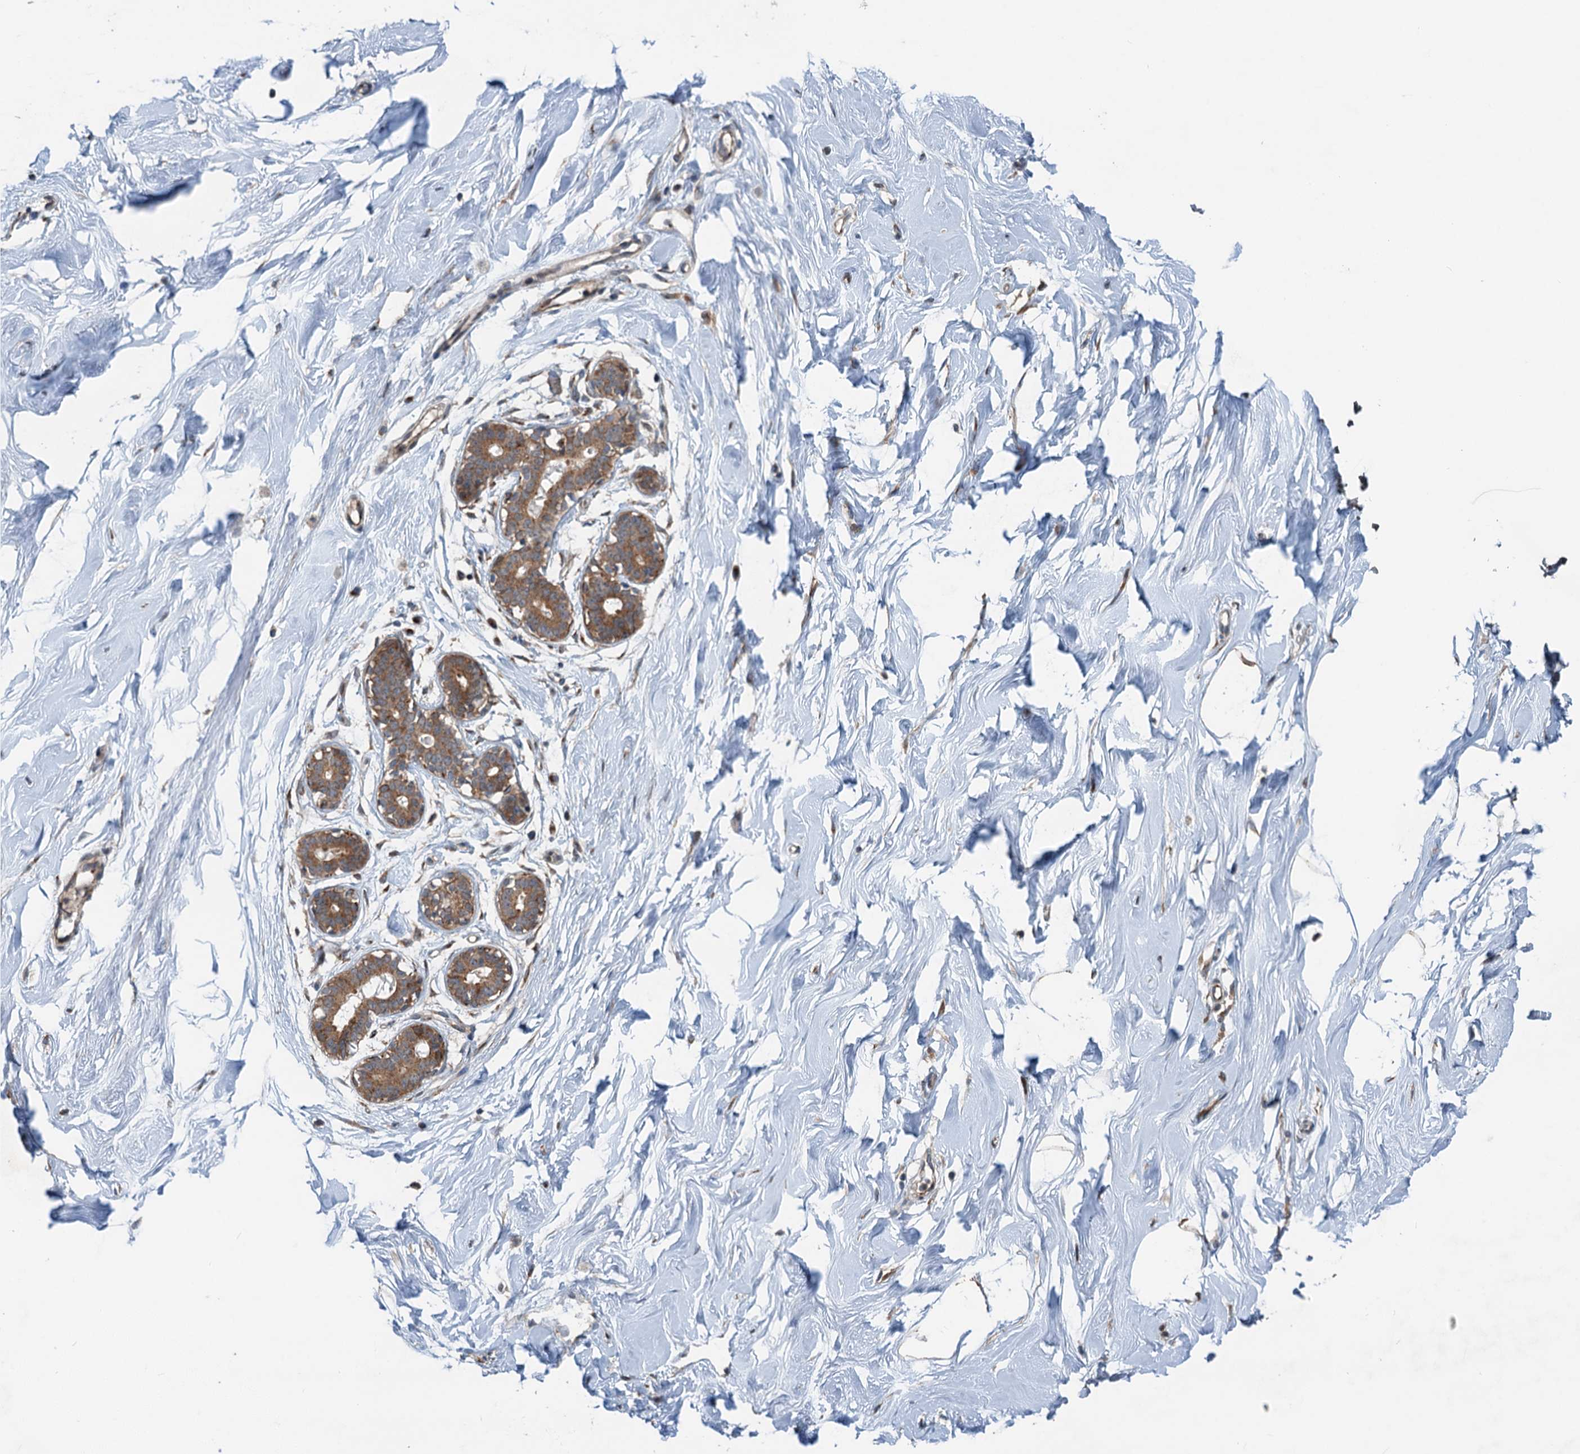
{"staining": {"intensity": "weak", "quantity": ">75%", "location": "cytoplasmic/membranous"}, "tissue": "breast", "cell_type": "Adipocytes", "image_type": "normal", "snomed": [{"axis": "morphology", "description": "Normal tissue, NOS"}, {"axis": "morphology", "description": "Adenoma, NOS"}, {"axis": "topography", "description": "Breast"}], "caption": "Breast stained for a protein displays weak cytoplasmic/membranous positivity in adipocytes. (Brightfield microscopy of DAB IHC at high magnification).", "gene": "DYNC2I2", "patient": {"sex": "female", "age": 23}}